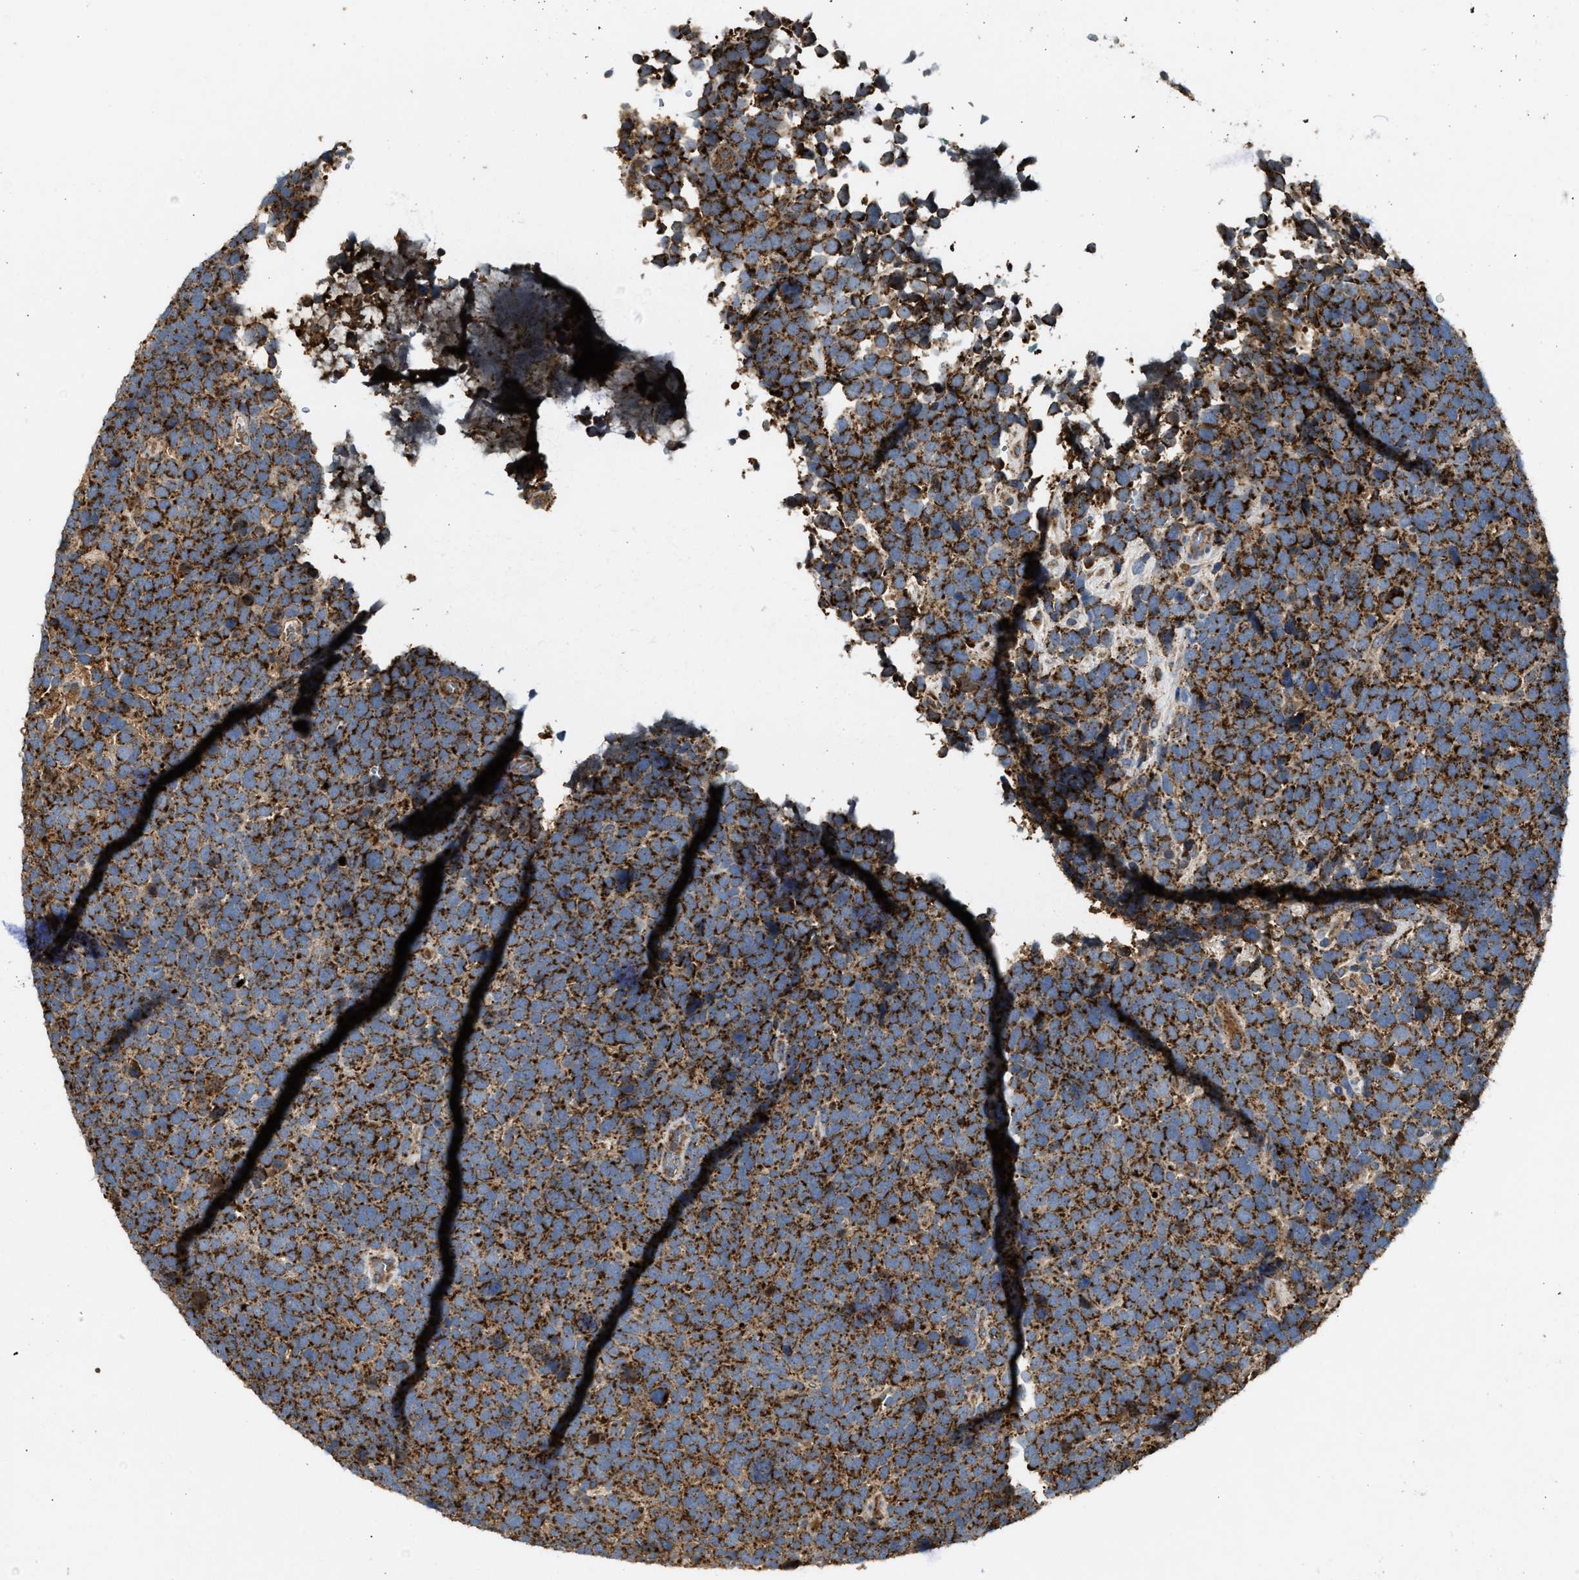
{"staining": {"intensity": "strong", "quantity": ">75%", "location": "cytoplasmic/membranous"}, "tissue": "urothelial cancer", "cell_type": "Tumor cells", "image_type": "cancer", "snomed": [{"axis": "morphology", "description": "Urothelial carcinoma, High grade"}, {"axis": "topography", "description": "Urinary bladder"}], "caption": "A high amount of strong cytoplasmic/membranous positivity is present in about >75% of tumor cells in urothelial carcinoma (high-grade) tissue.", "gene": "TACO1", "patient": {"sex": "female", "age": 82}}